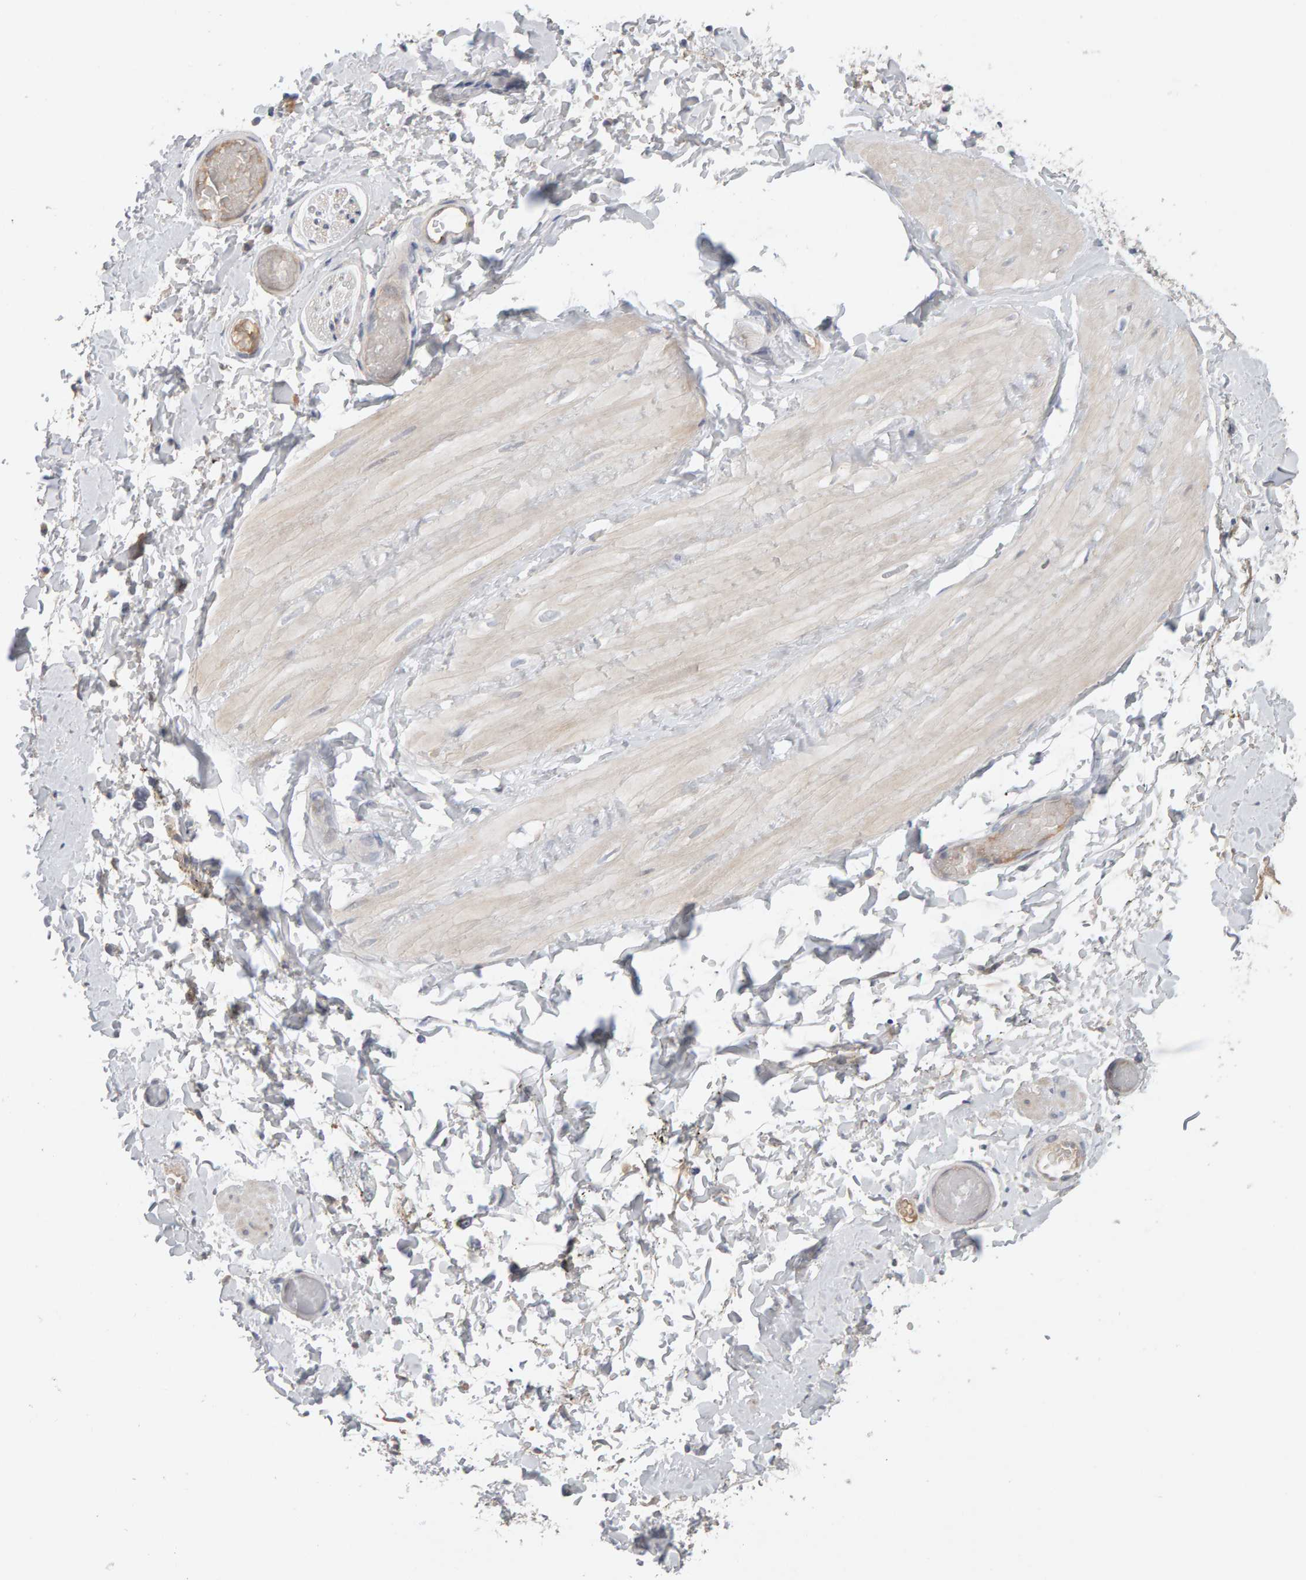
{"staining": {"intensity": "negative", "quantity": "none", "location": "none"}, "tissue": "adipose tissue", "cell_type": "Adipocytes", "image_type": "normal", "snomed": [{"axis": "morphology", "description": "Normal tissue, NOS"}, {"axis": "topography", "description": "Adipose tissue"}, {"axis": "topography", "description": "Vascular tissue"}, {"axis": "topography", "description": "Peripheral nerve tissue"}], "caption": "This is a photomicrograph of immunohistochemistry (IHC) staining of unremarkable adipose tissue, which shows no staining in adipocytes.", "gene": "GFUS", "patient": {"sex": "male", "age": 25}}